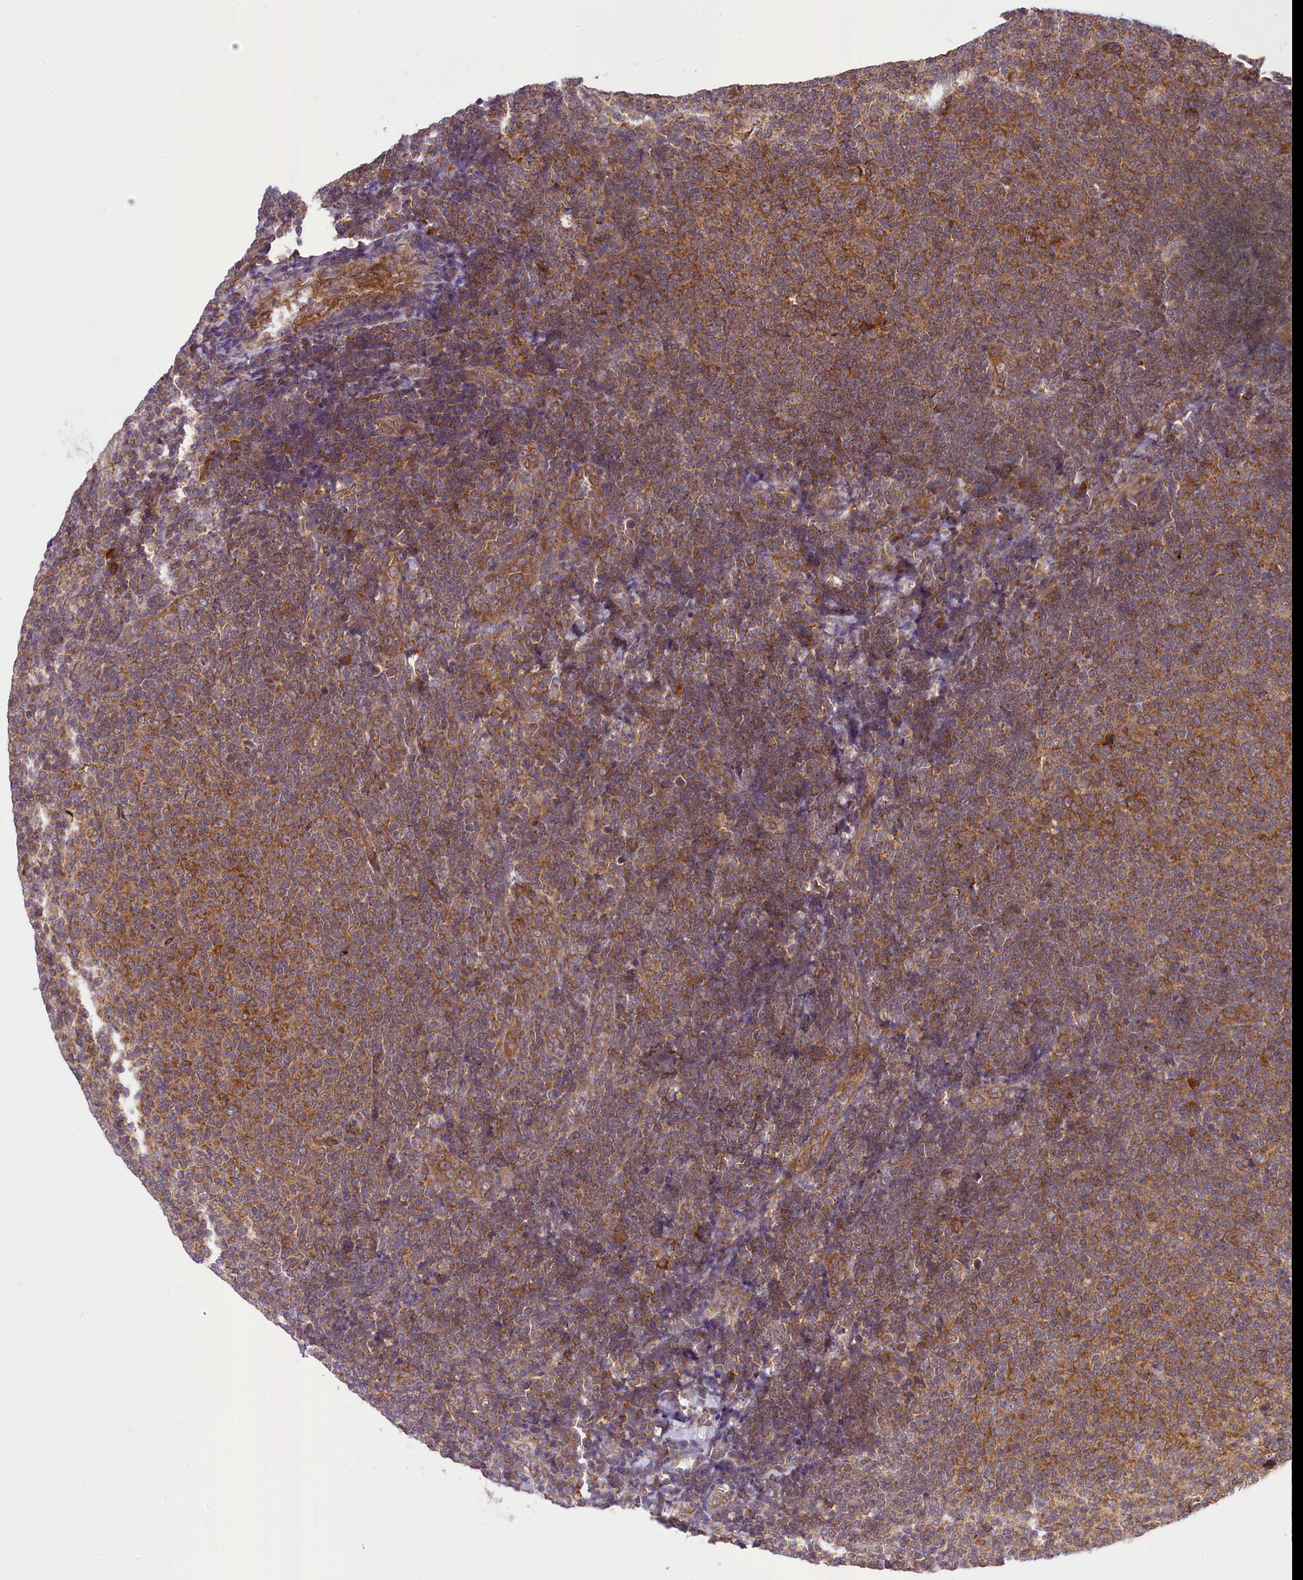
{"staining": {"intensity": "strong", "quantity": ">75%", "location": "cytoplasmic/membranous"}, "tissue": "lymphoma", "cell_type": "Tumor cells", "image_type": "cancer", "snomed": [{"axis": "morphology", "description": "Malignant lymphoma, non-Hodgkin's type, Low grade"}, {"axis": "topography", "description": "Lymph node"}], "caption": "This is a photomicrograph of immunohistochemistry staining of malignant lymphoma, non-Hodgkin's type (low-grade), which shows strong staining in the cytoplasmic/membranous of tumor cells.", "gene": "DHCR7", "patient": {"sex": "male", "age": 66}}